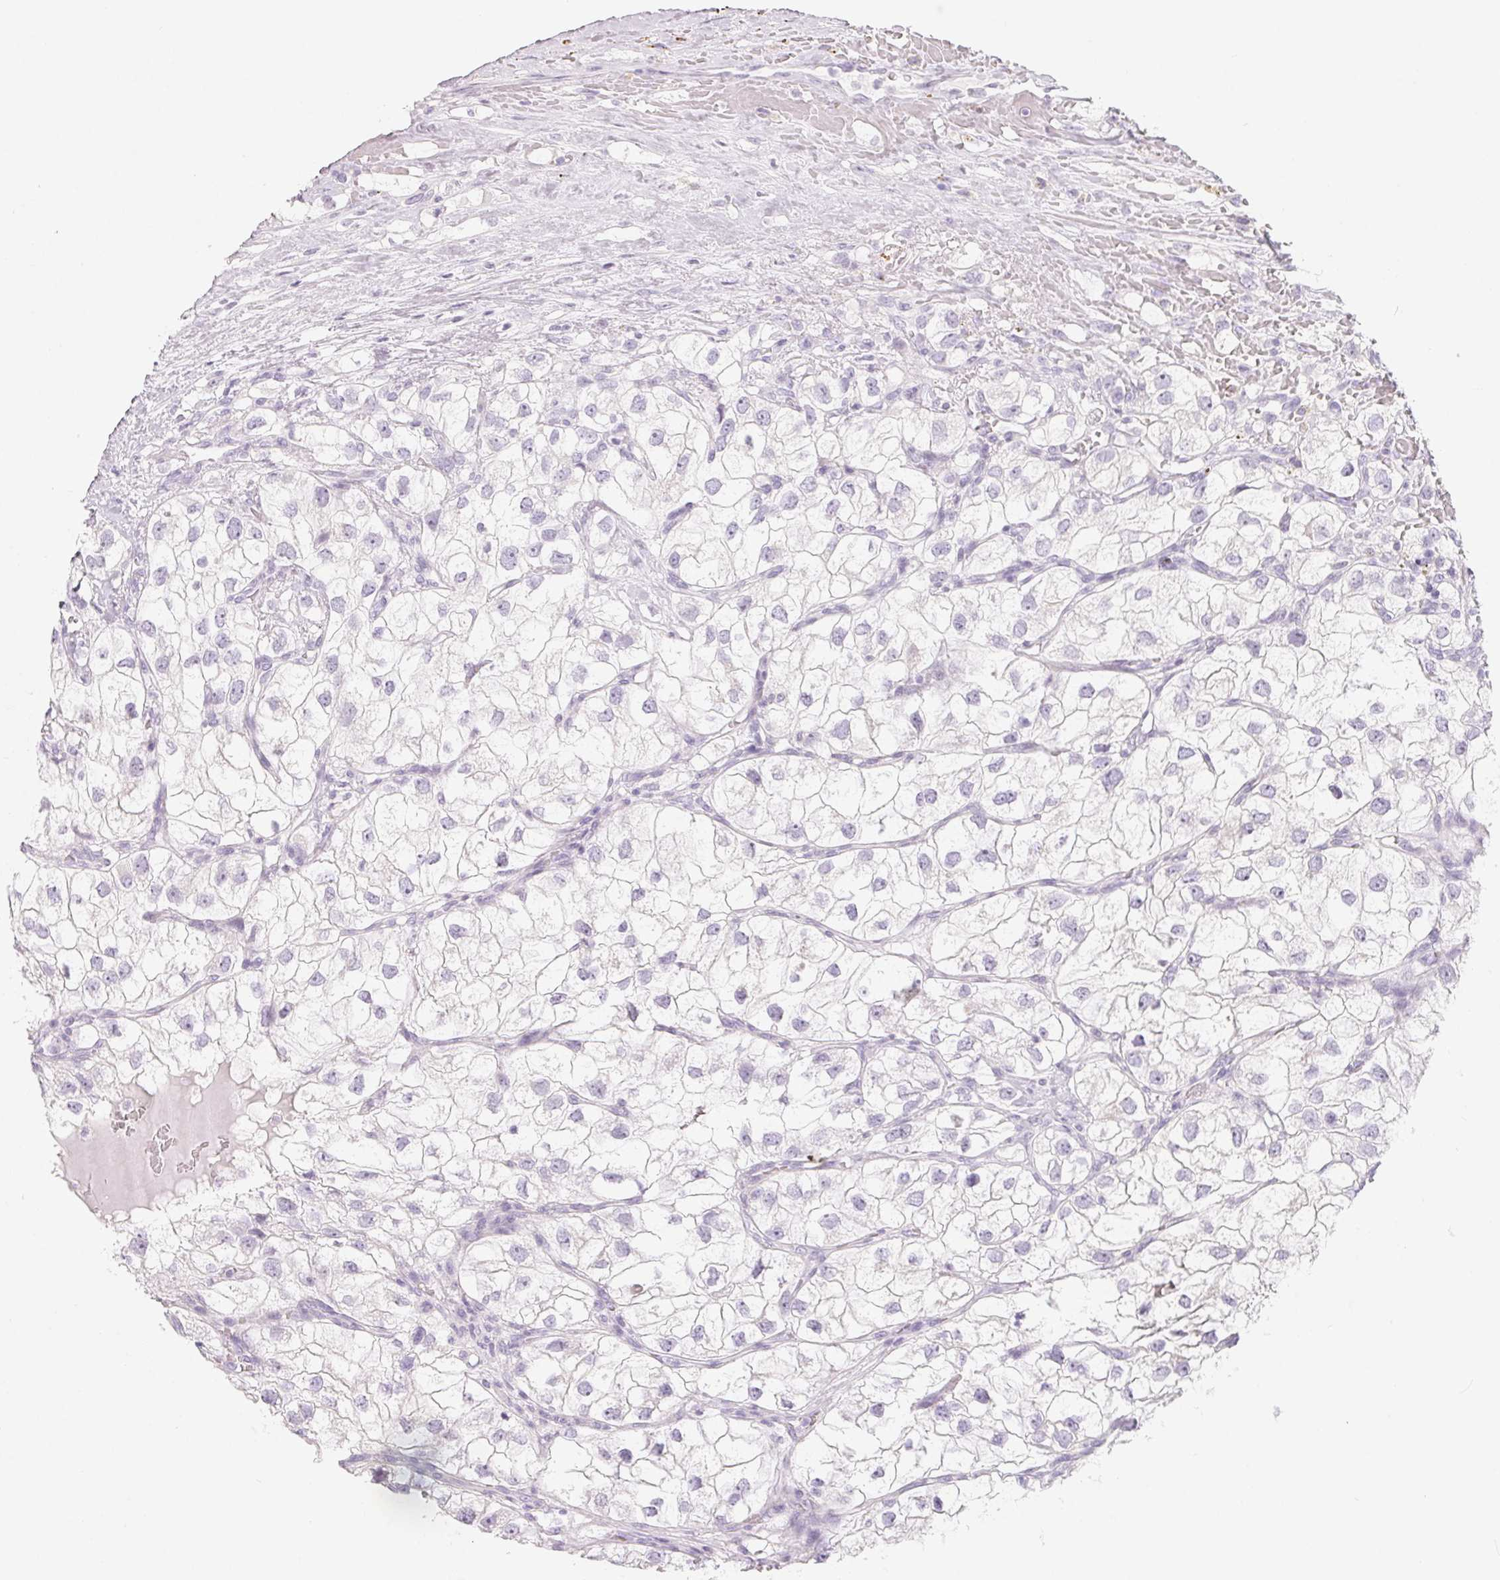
{"staining": {"intensity": "negative", "quantity": "none", "location": "none"}, "tissue": "renal cancer", "cell_type": "Tumor cells", "image_type": "cancer", "snomed": [{"axis": "morphology", "description": "Adenocarcinoma, NOS"}, {"axis": "topography", "description": "Kidney"}], "caption": "A high-resolution photomicrograph shows IHC staining of adenocarcinoma (renal), which reveals no significant staining in tumor cells. The staining is performed using DAB brown chromogen with nuclei counter-stained in using hematoxylin.", "gene": "SPACA5B", "patient": {"sex": "male", "age": 59}}